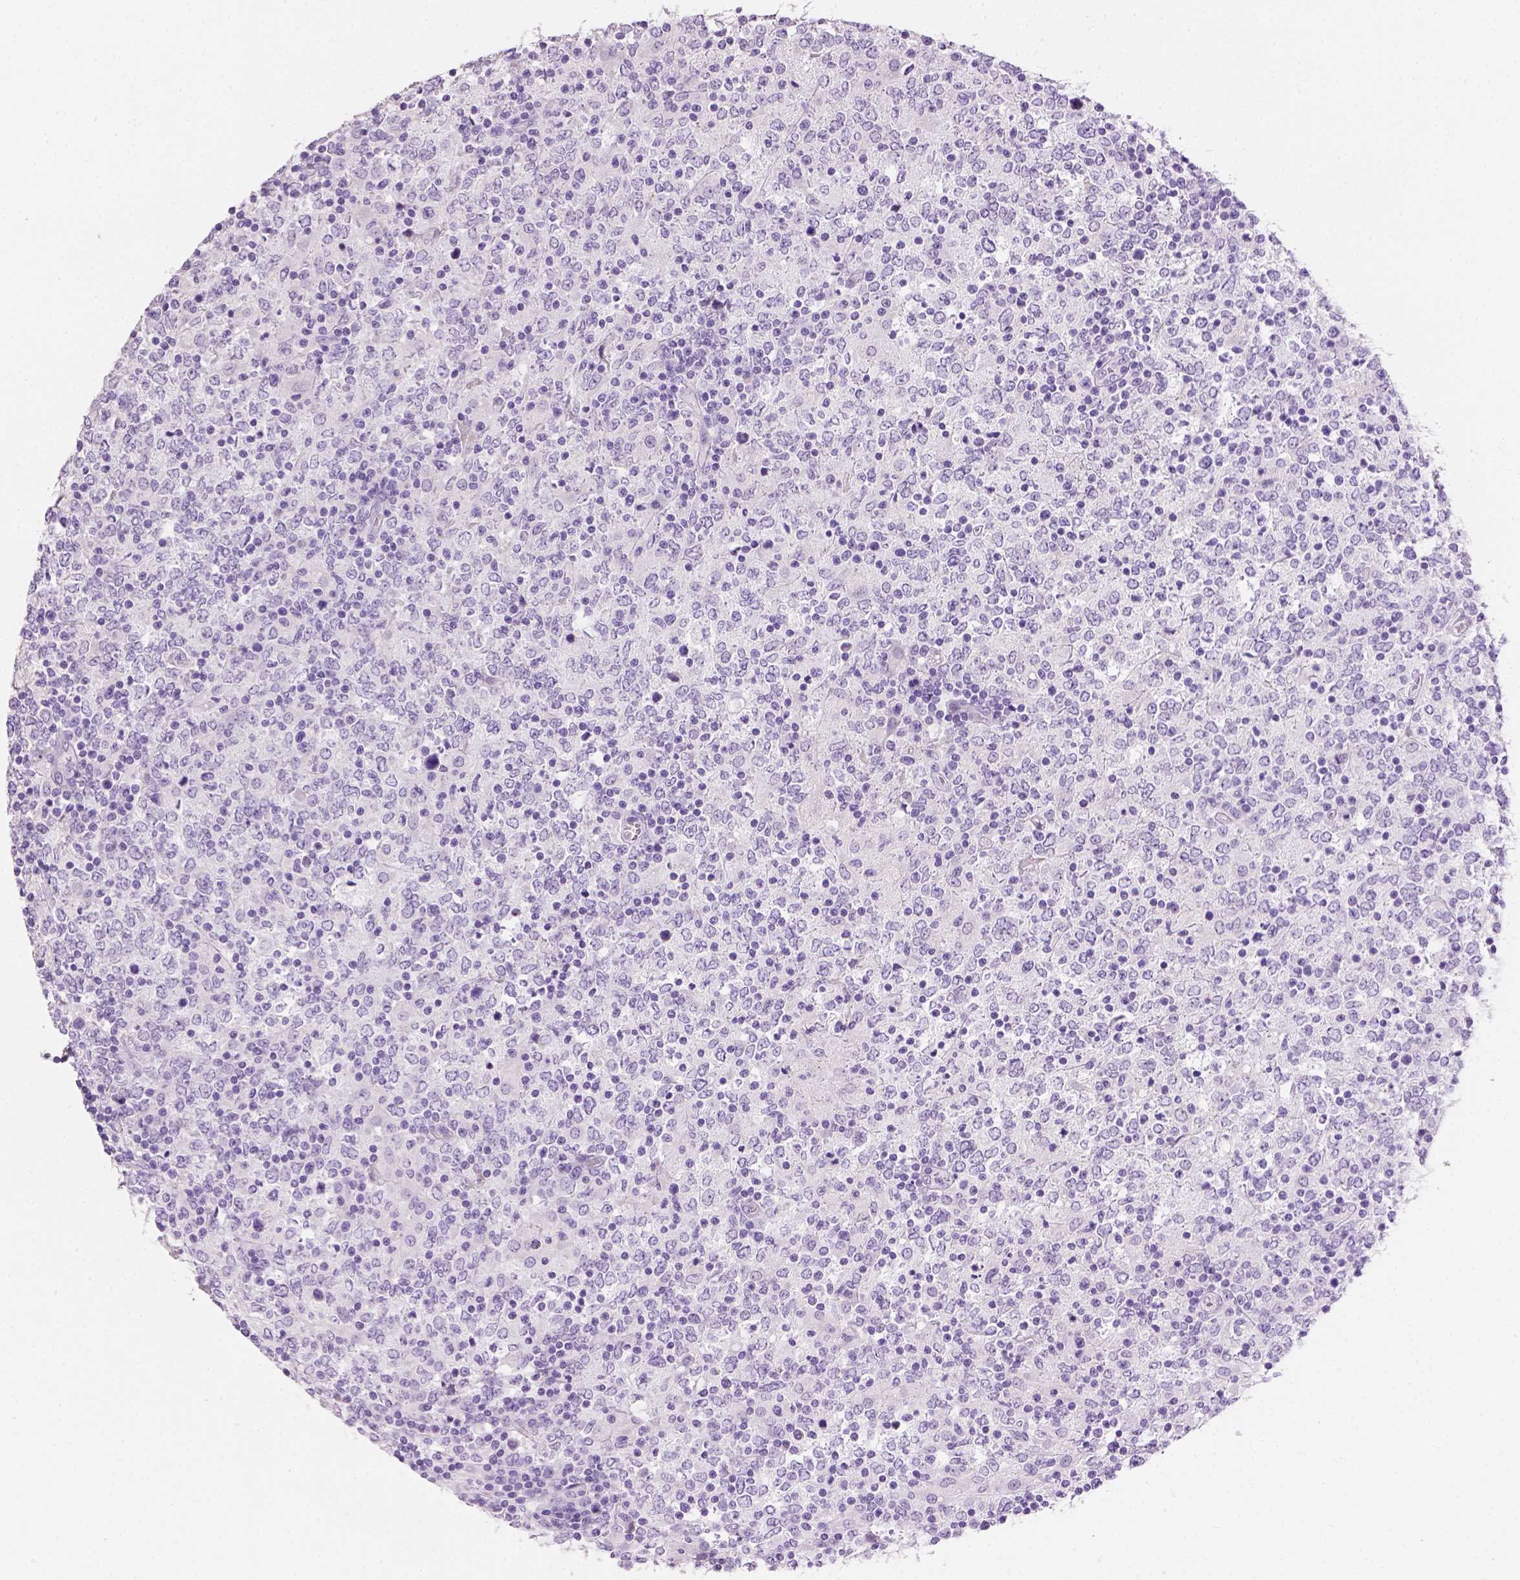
{"staining": {"intensity": "negative", "quantity": "none", "location": "none"}, "tissue": "lymphoma", "cell_type": "Tumor cells", "image_type": "cancer", "snomed": [{"axis": "morphology", "description": "Malignant lymphoma, non-Hodgkin's type, High grade"}, {"axis": "topography", "description": "Lymph node"}], "caption": "A micrograph of malignant lymphoma, non-Hodgkin's type (high-grade) stained for a protein exhibits no brown staining in tumor cells.", "gene": "CYP24A1", "patient": {"sex": "female", "age": 84}}